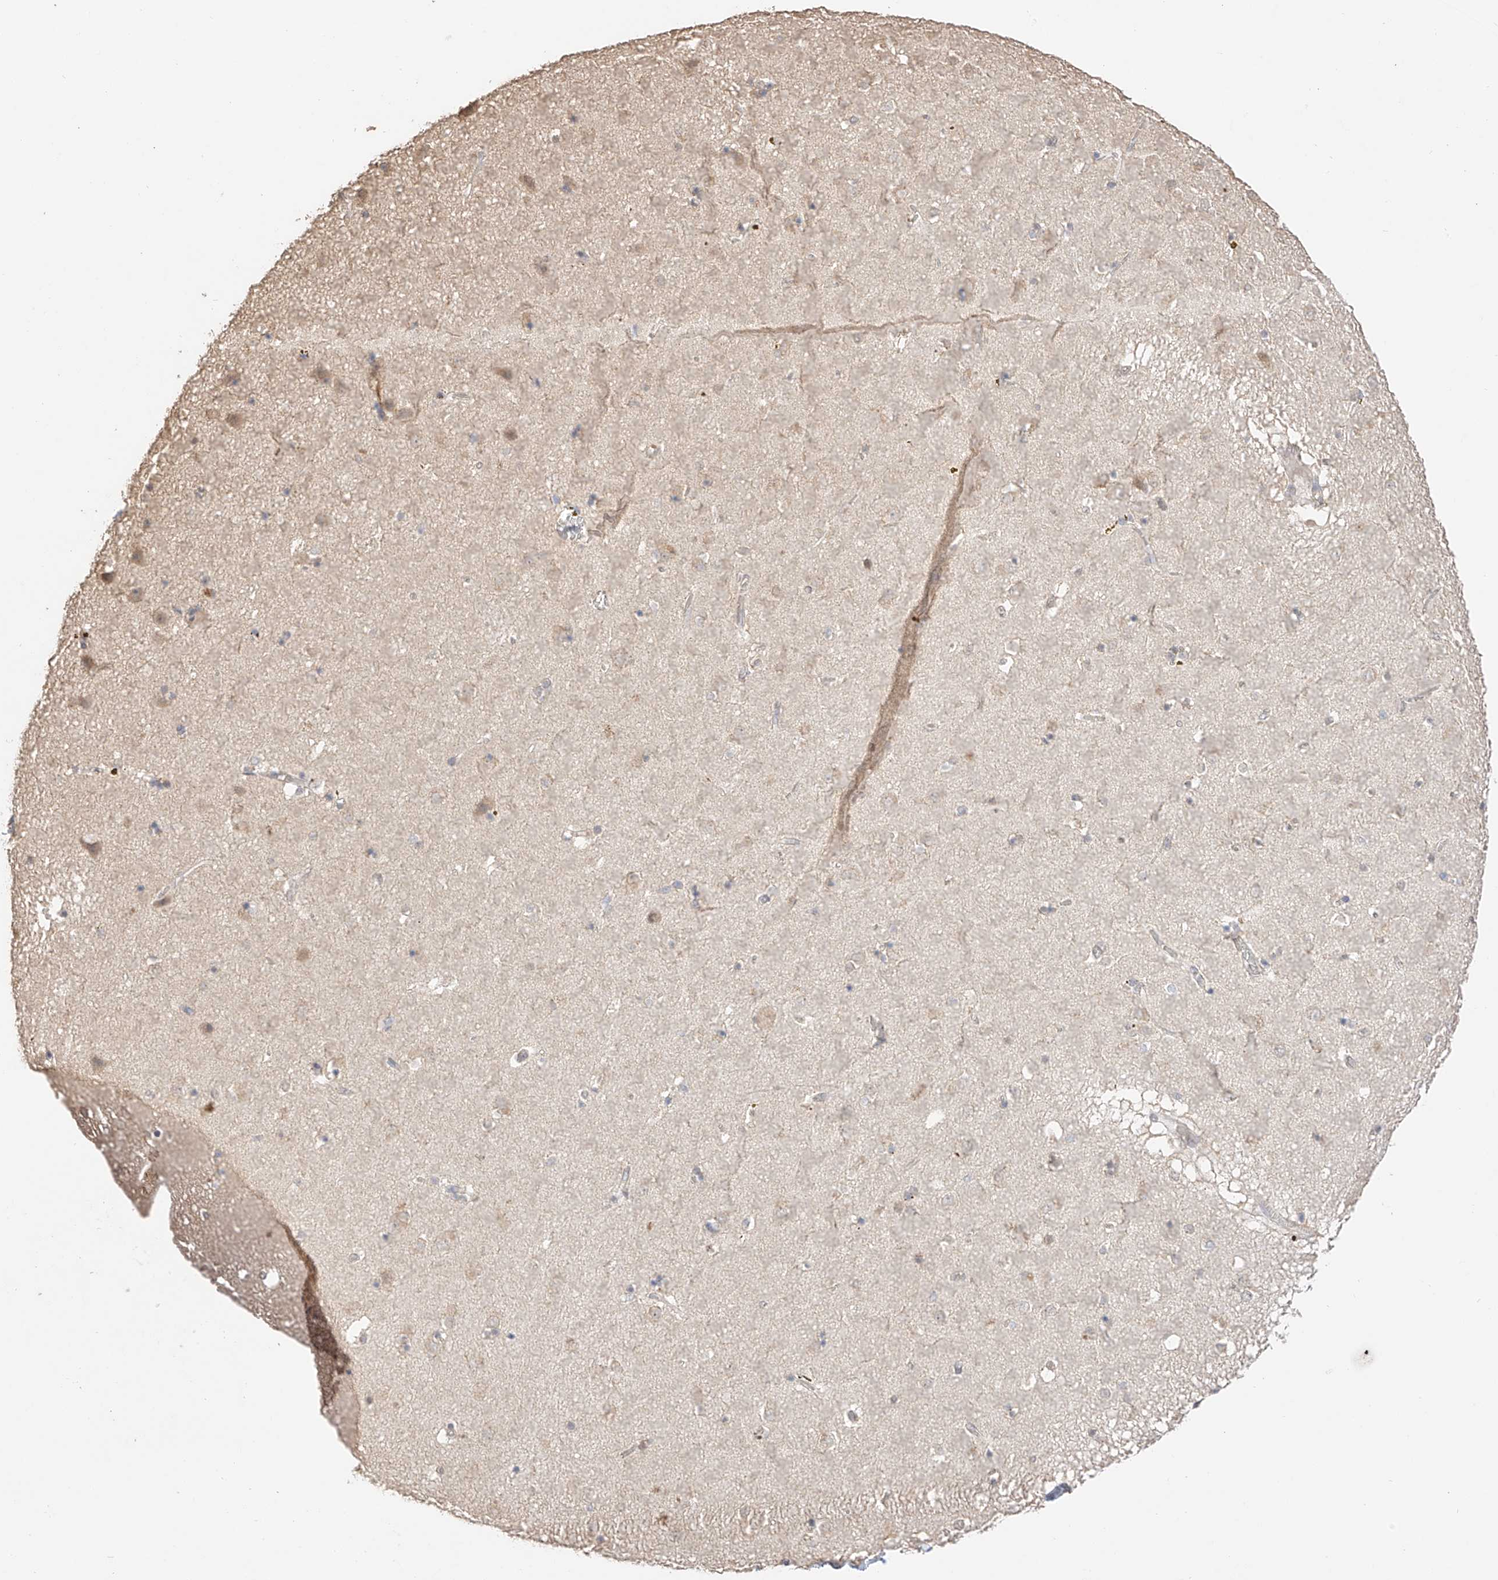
{"staining": {"intensity": "weak", "quantity": "<25%", "location": "cytoplasmic/membranous"}, "tissue": "caudate", "cell_type": "Glial cells", "image_type": "normal", "snomed": [{"axis": "morphology", "description": "Normal tissue, NOS"}, {"axis": "topography", "description": "Lateral ventricle wall"}], "caption": "Immunohistochemical staining of benign caudate demonstrates no significant staining in glial cells. Nuclei are stained in blue.", "gene": "IL22RA2", "patient": {"sex": "male", "age": 70}}